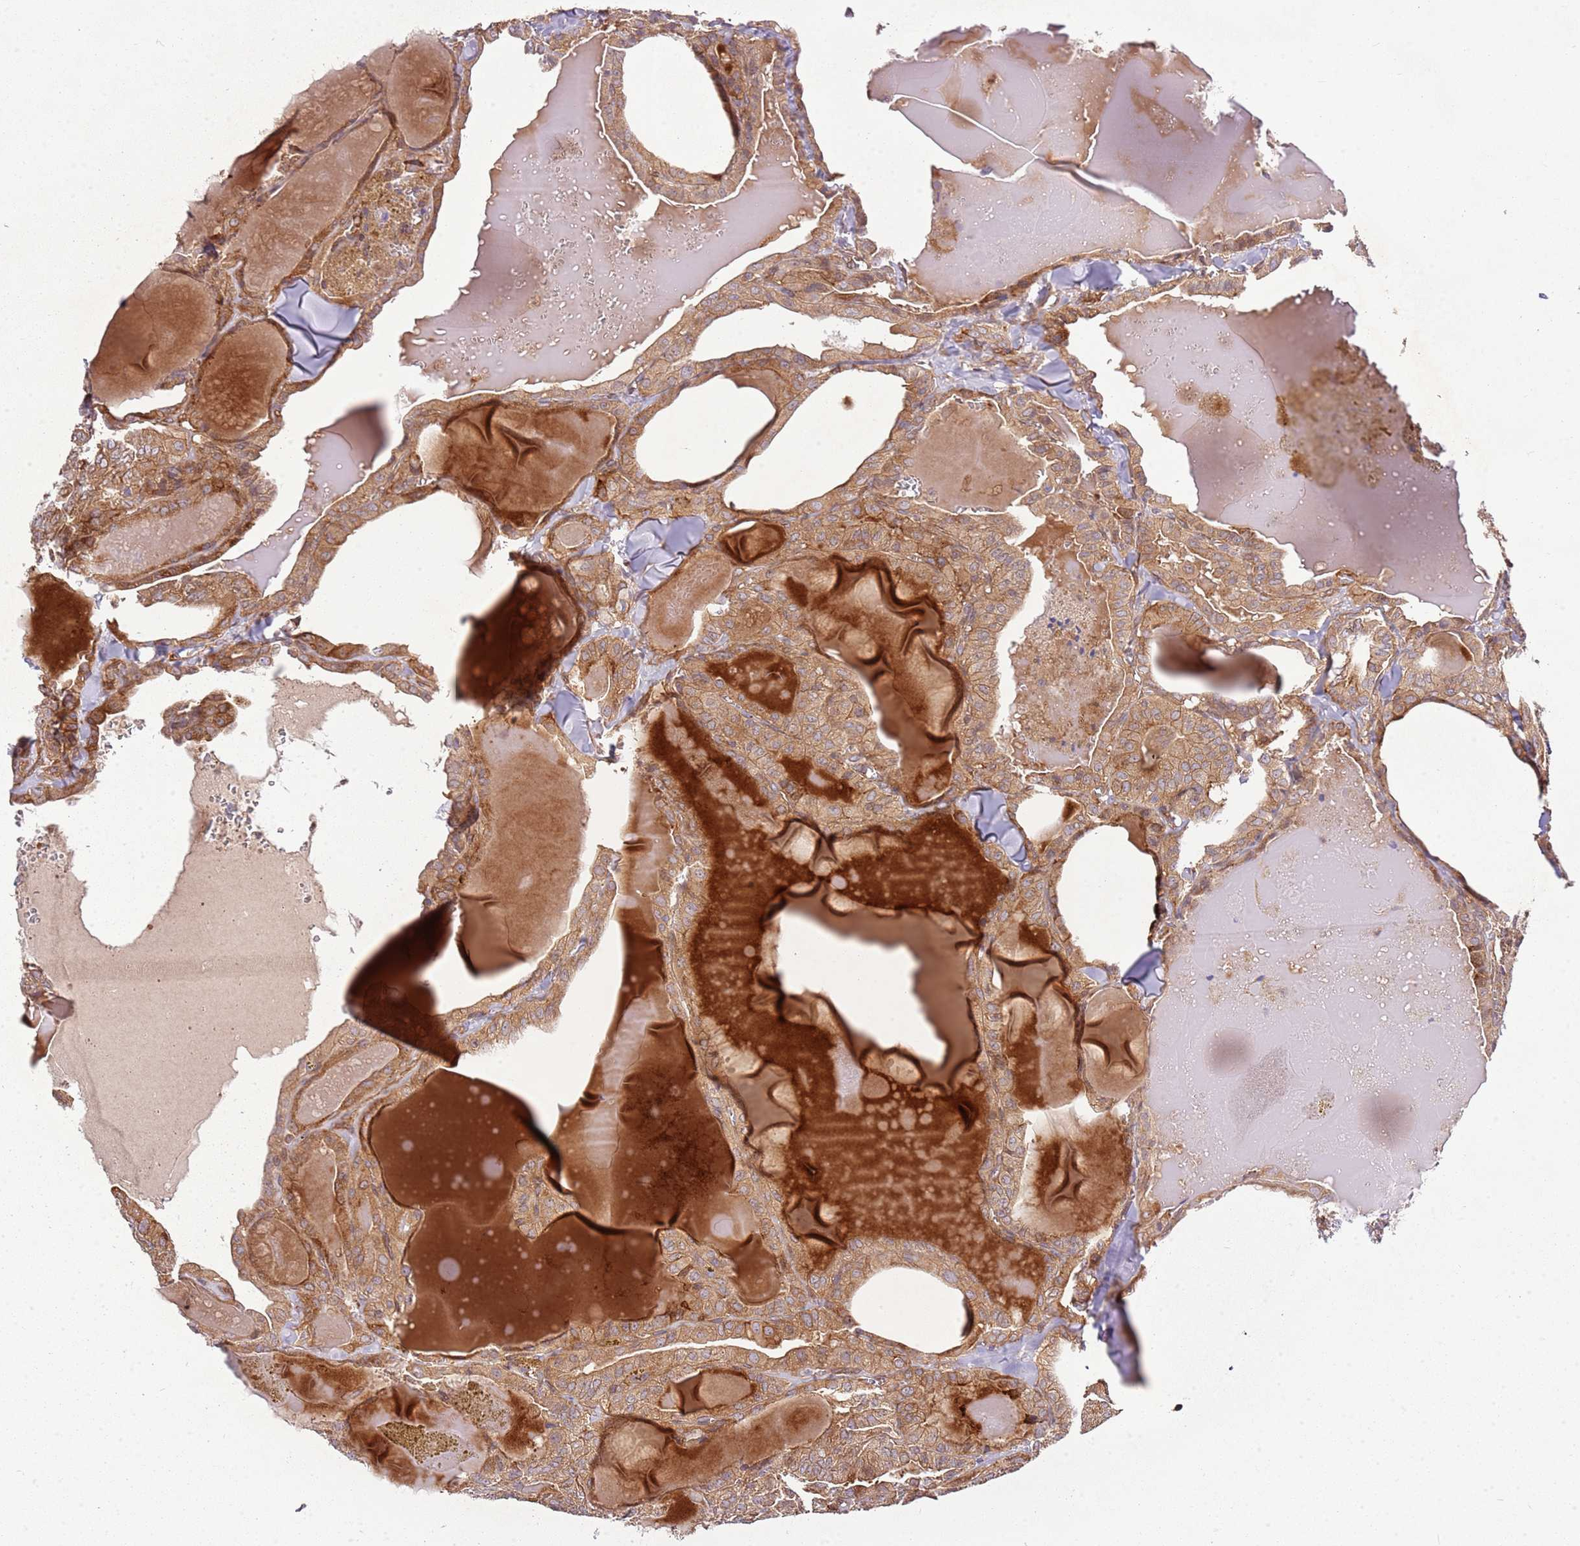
{"staining": {"intensity": "moderate", "quantity": ">75%", "location": "cytoplasmic/membranous"}, "tissue": "thyroid cancer", "cell_type": "Tumor cells", "image_type": "cancer", "snomed": [{"axis": "morphology", "description": "Papillary adenocarcinoma, NOS"}, {"axis": "topography", "description": "Thyroid gland"}], "caption": "Human thyroid cancer (papillary adenocarcinoma) stained for a protein (brown) shows moderate cytoplasmic/membranous positive positivity in about >75% of tumor cells.", "gene": "GNL1", "patient": {"sex": "male", "age": 52}}